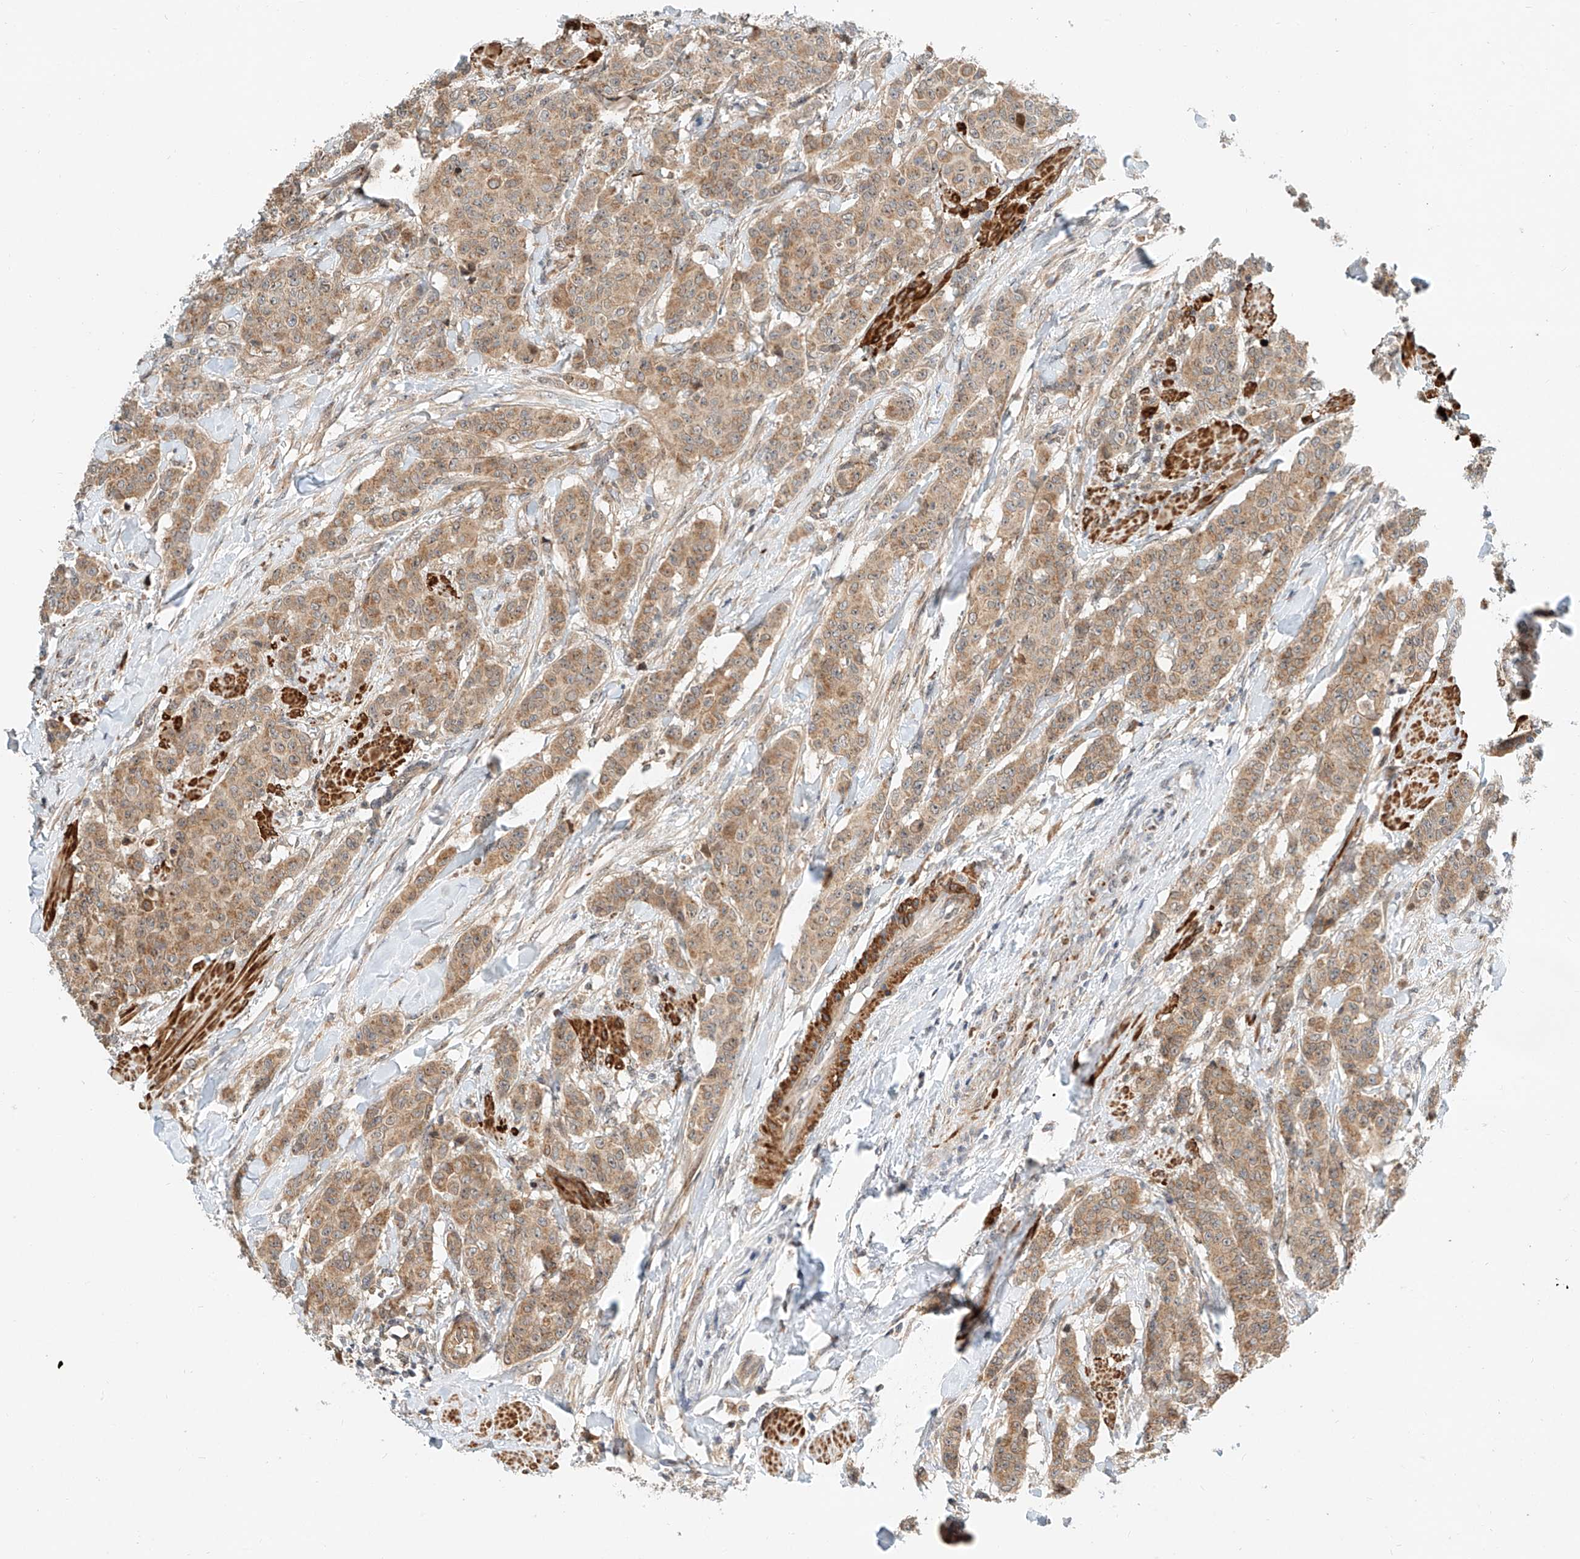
{"staining": {"intensity": "moderate", "quantity": ">75%", "location": "cytoplasmic/membranous"}, "tissue": "breast cancer", "cell_type": "Tumor cells", "image_type": "cancer", "snomed": [{"axis": "morphology", "description": "Duct carcinoma"}, {"axis": "topography", "description": "Breast"}], "caption": "A medium amount of moderate cytoplasmic/membranous positivity is identified in about >75% of tumor cells in breast infiltrating ductal carcinoma tissue. (DAB (3,3'-diaminobenzidine) IHC, brown staining for protein, blue staining for nuclei).", "gene": "CPAMD8", "patient": {"sex": "female", "age": 40}}